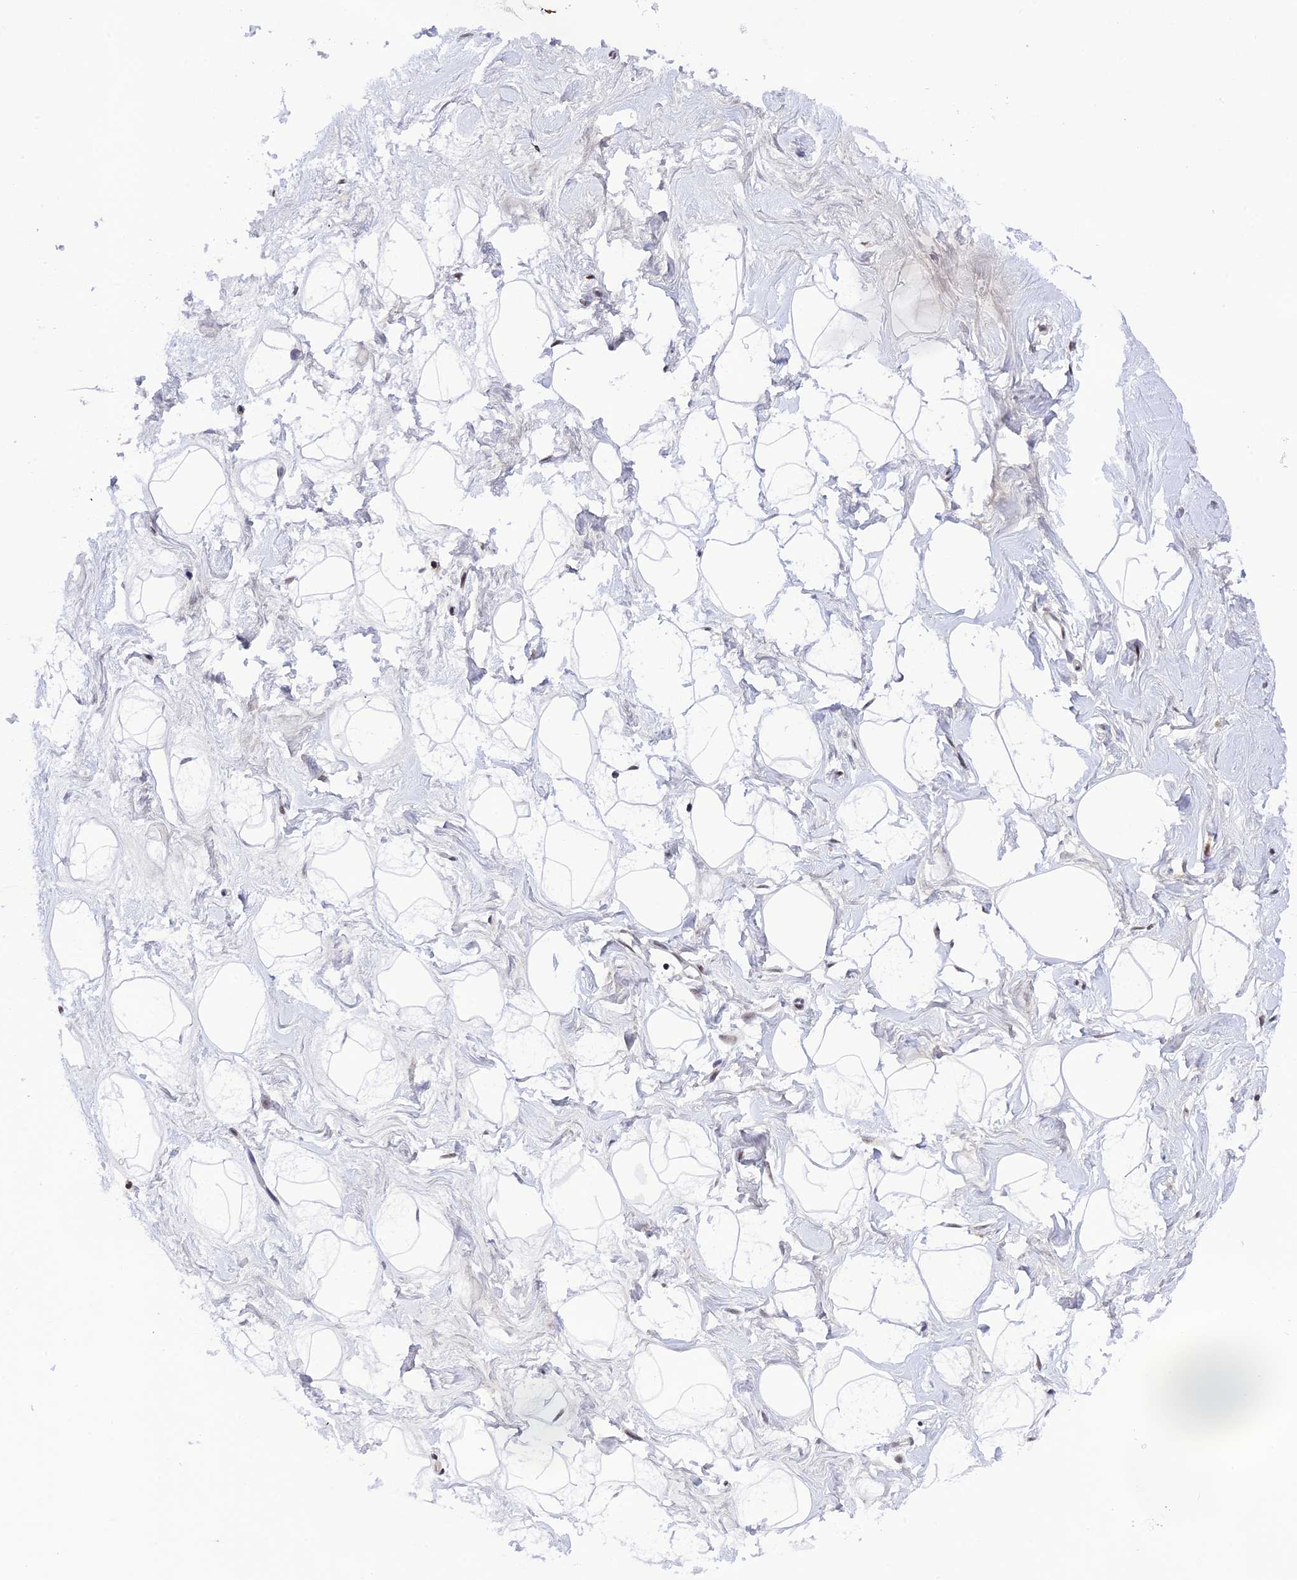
{"staining": {"intensity": "negative", "quantity": "none", "location": "none"}, "tissue": "breast", "cell_type": "Adipocytes", "image_type": "normal", "snomed": [{"axis": "morphology", "description": "Normal tissue, NOS"}, {"axis": "morphology", "description": "Adenoma, NOS"}, {"axis": "topography", "description": "Breast"}], "caption": "The photomicrograph demonstrates no significant positivity in adipocytes of breast.", "gene": "THAP11", "patient": {"sex": "female", "age": 23}}